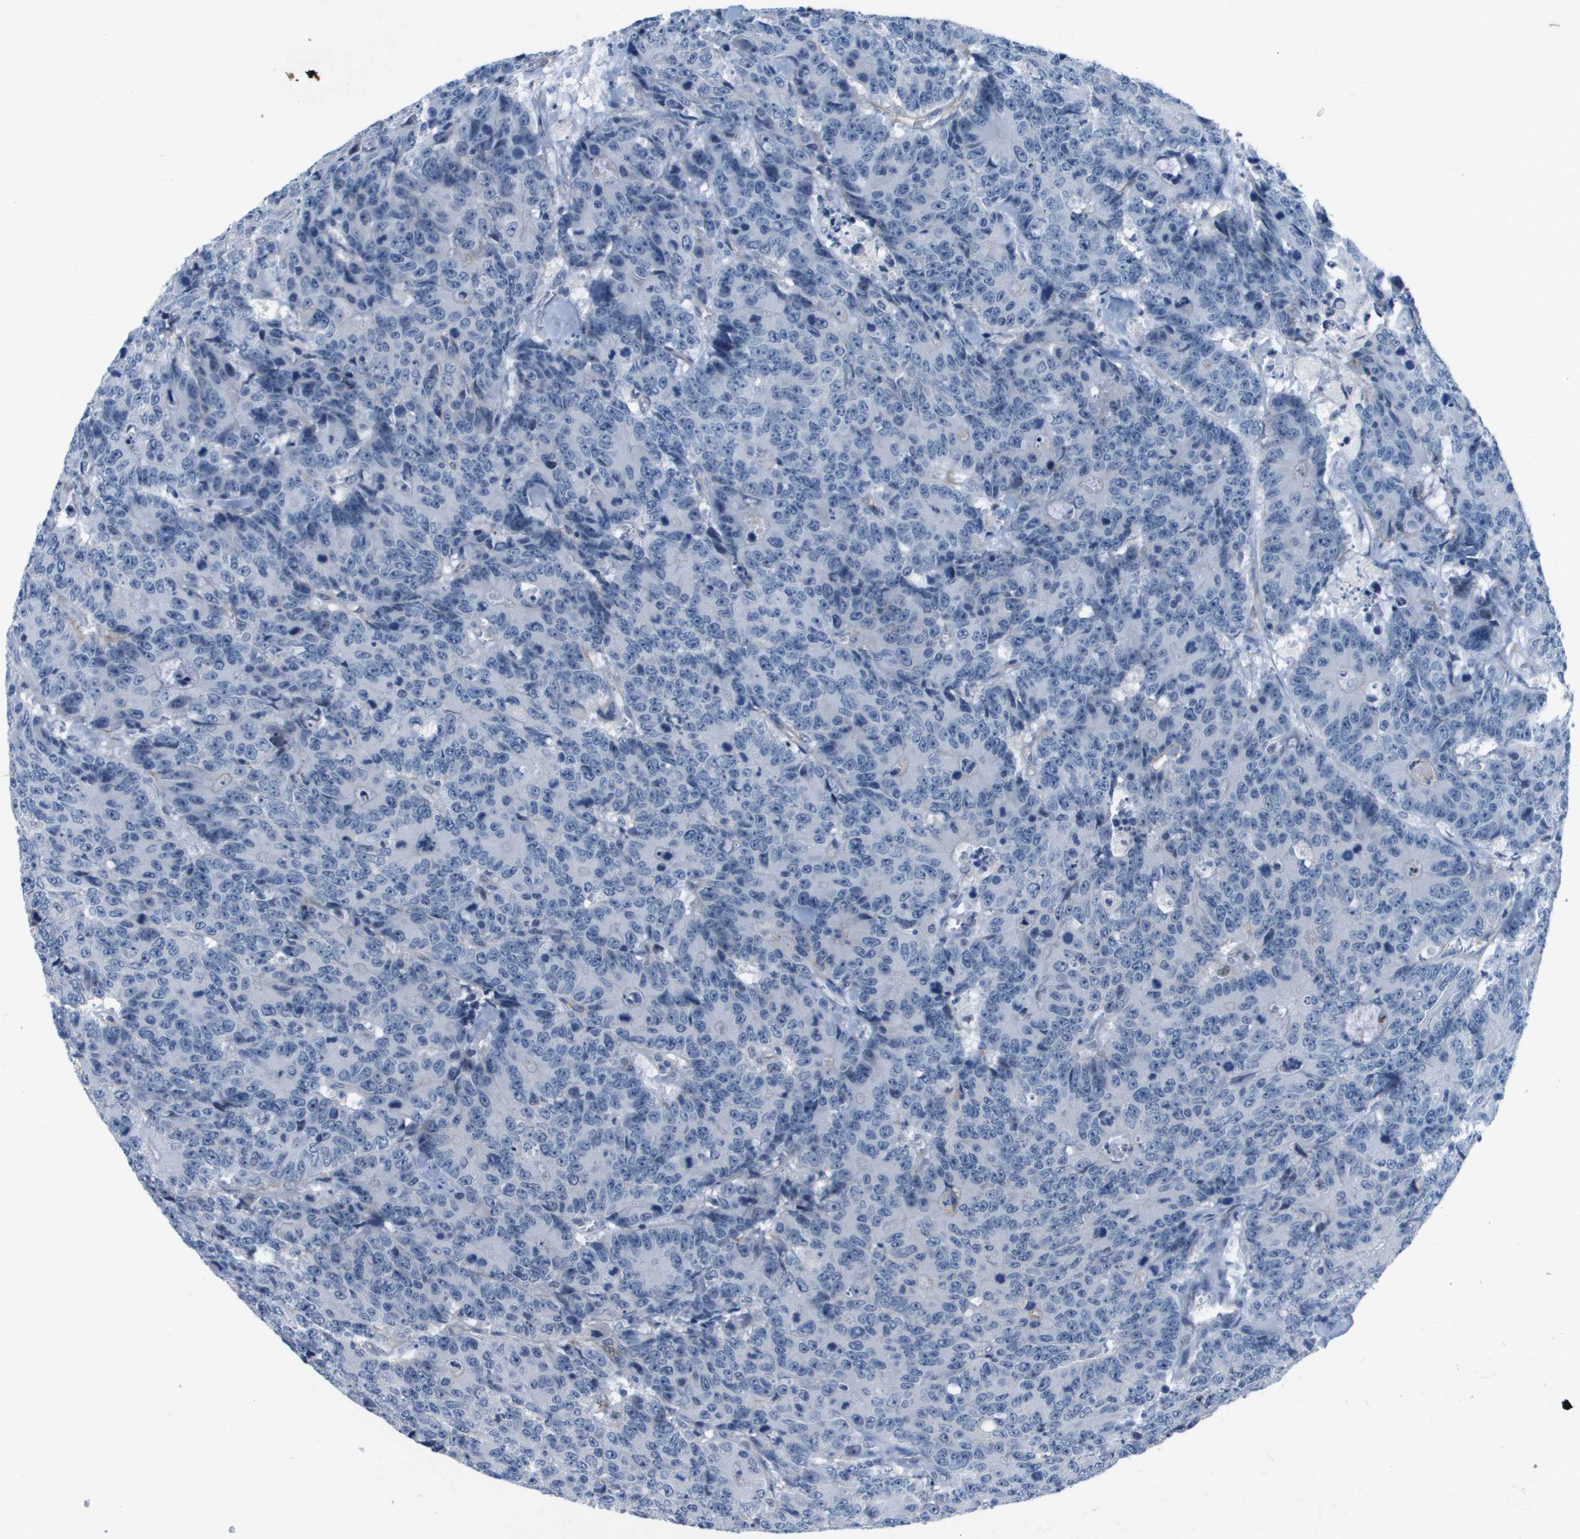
{"staining": {"intensity": "negative", "quantity": "none", "location": "none"}, "tissue": "colorectal cancer", "cell_type": "Tumor cells", "image_type": "cancer", "snomed": [{"axis": "morphology", "description": "Adenocarcinoma, NOS"}, {"axis": "topography", "description": "Colon"}], "caption": "There is no significant expression in tumor cells of colorectal cancer (adenocarcinoma).", "gene": "ITGA6", "patient": {"sex": "female", "age": 86}}